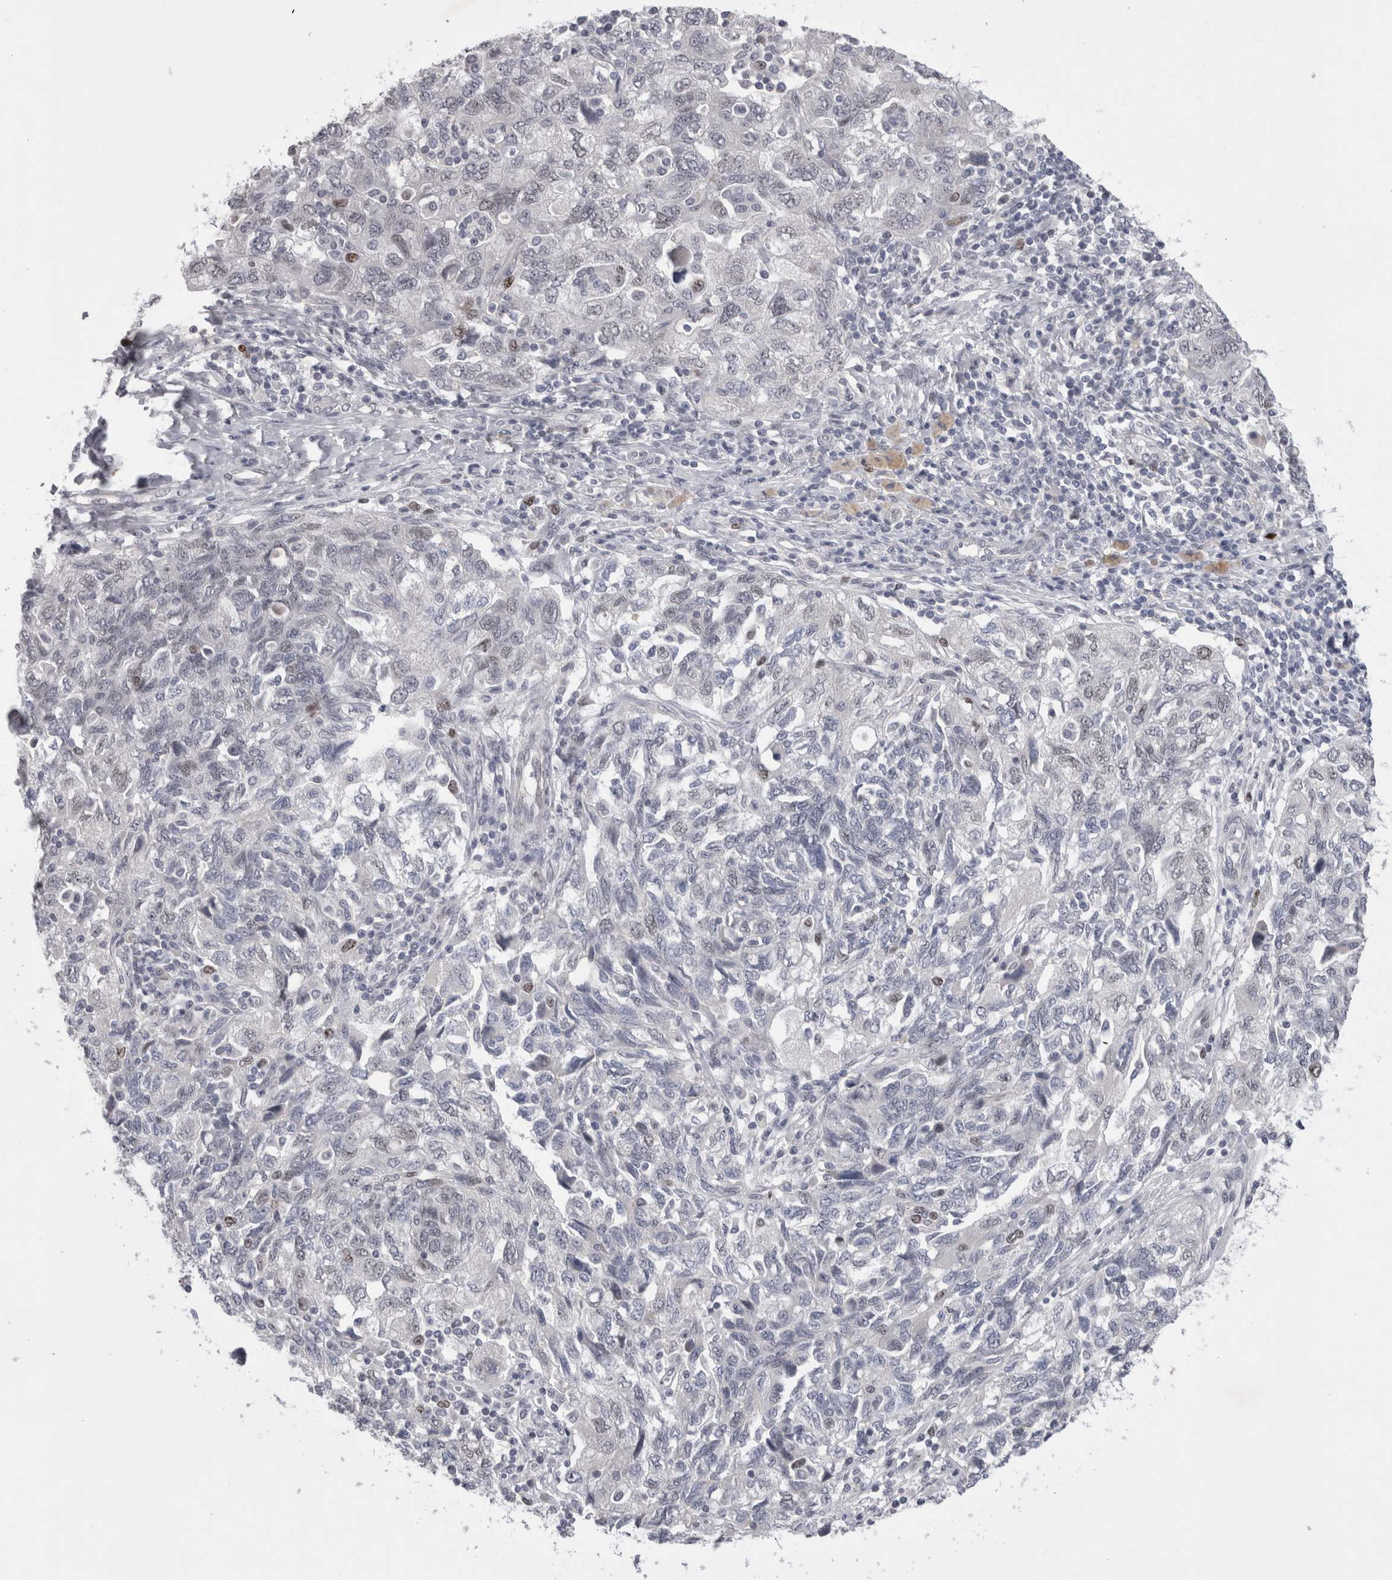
{"staining": {"intensity": "weak", "quantity": "<25%", "location": "nuclear"}, "tissue": "ovarian cancer", "cell_type": "Tumor cells", "image_type": "cancer", "snomed": [{"axis": "morphology", "description": "Carcinoma, NOS"}, {"axis": "morphology", "description": "Cystadenocarcinoma, serous, NOS"}, {"axis": "topography", "description": "Ovary"}], "caption": "This is a photomicrograph of immunohistochemistry staining of carcinoma (ovarian), which shows no staining in tumor cells.", "gene": "KIF18B", "patient": {"sex": "female", "age": 69}}